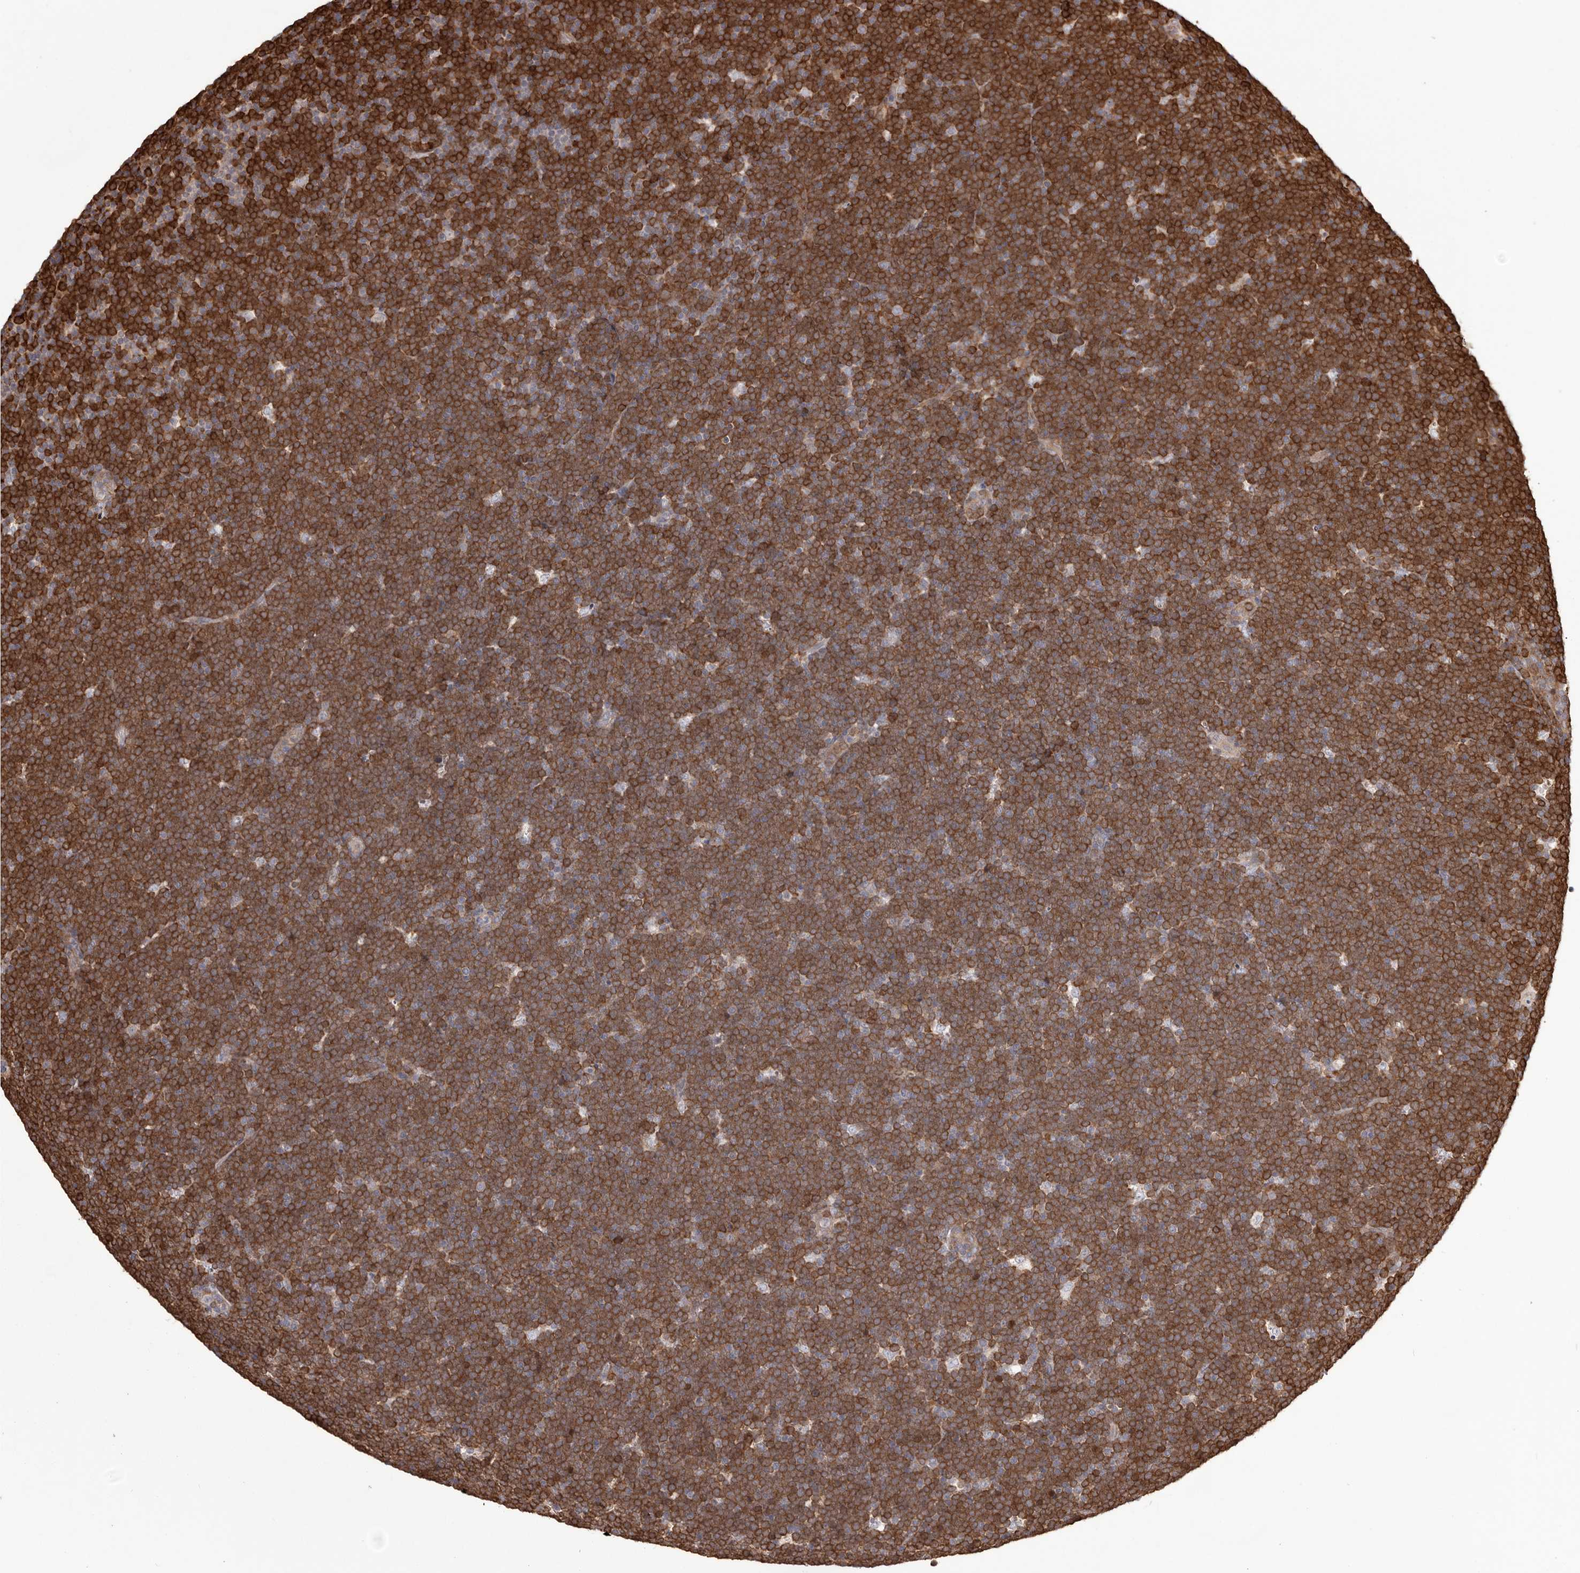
{"staining": {"intensity": "strong", "quantity": ">75%", "location": "cytoplasmic/membranous"}, "tissue": "lymphoma", "cell_type": "Tumor cells", "image_type": "cancer", "snomed": [{"axis": "morphology", "description": "Malignant lymphoma, non-Hodgkin's type, High grade"}, {"axis": "topography", "description": "Lymph node"}], "caption": "A brown stain highlights strong cytoplasmic/membranous positivity of a protein in lymphoma tumor cells. (Brightfield microscopy of DAB IHC at high magnification).", "gene": "GFOD1", "patient": {"sex": "male", "age": 13}}